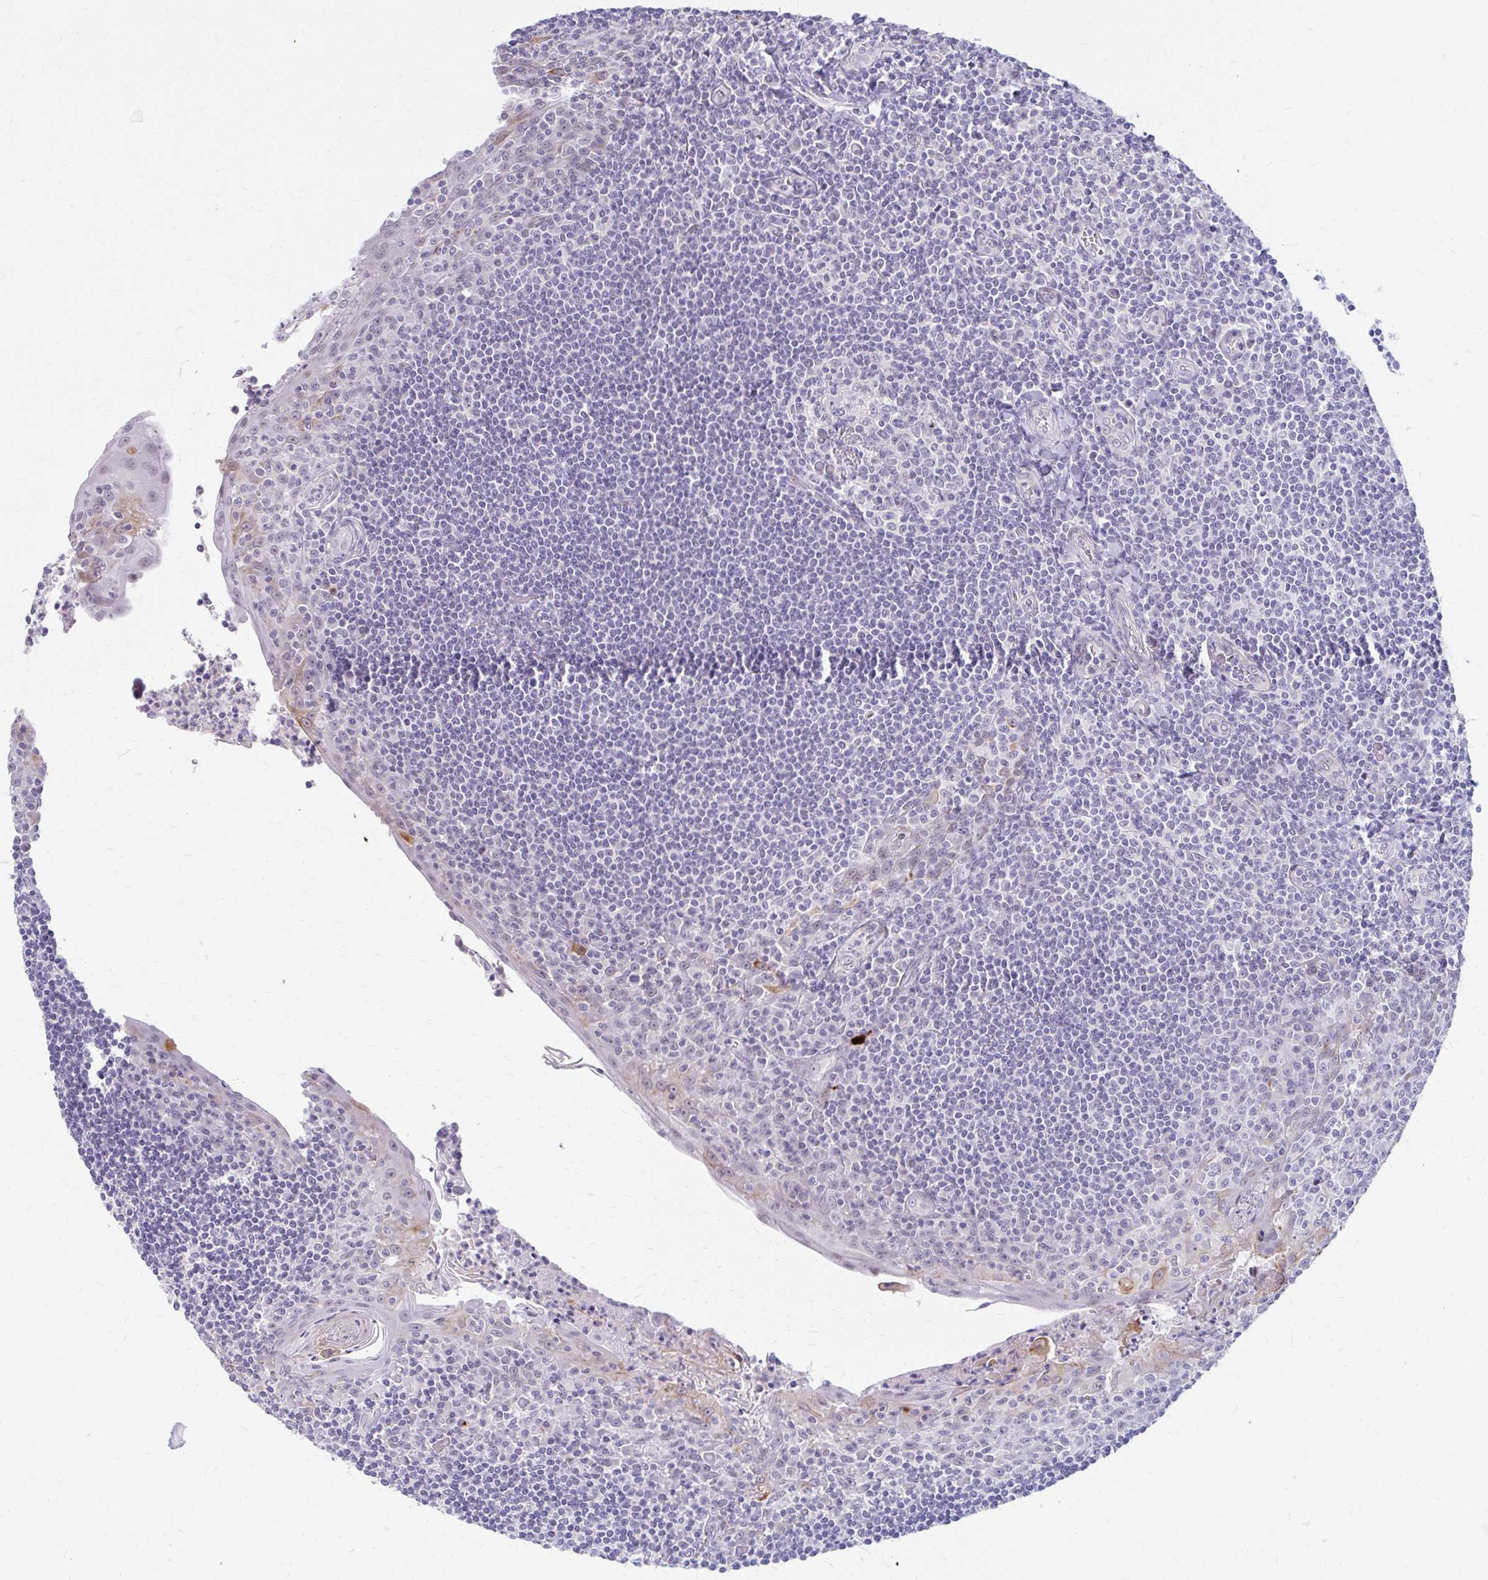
{"staining": {"intensity": "negative", "quantity": "none", "location": "none"}, "tissue": "tonsil", "cell_type": "Germinal center cells", "image_type": "normal", "snomed": [{"axis": "morphology", "description": "Normal tissue, NOS"}, {"axis": "topography", "description": "Tonsil"}], "caption": "A high-resolution micrograph shows immunohistochemistry staining of benign tonsil, which displays no significant staining in germinal center cells. (DAB immunohistochemistry visualized using brightfield microscopy, high magnification).", "gene": "RGS16", "patient": {"sex": "male", "age": 27}}